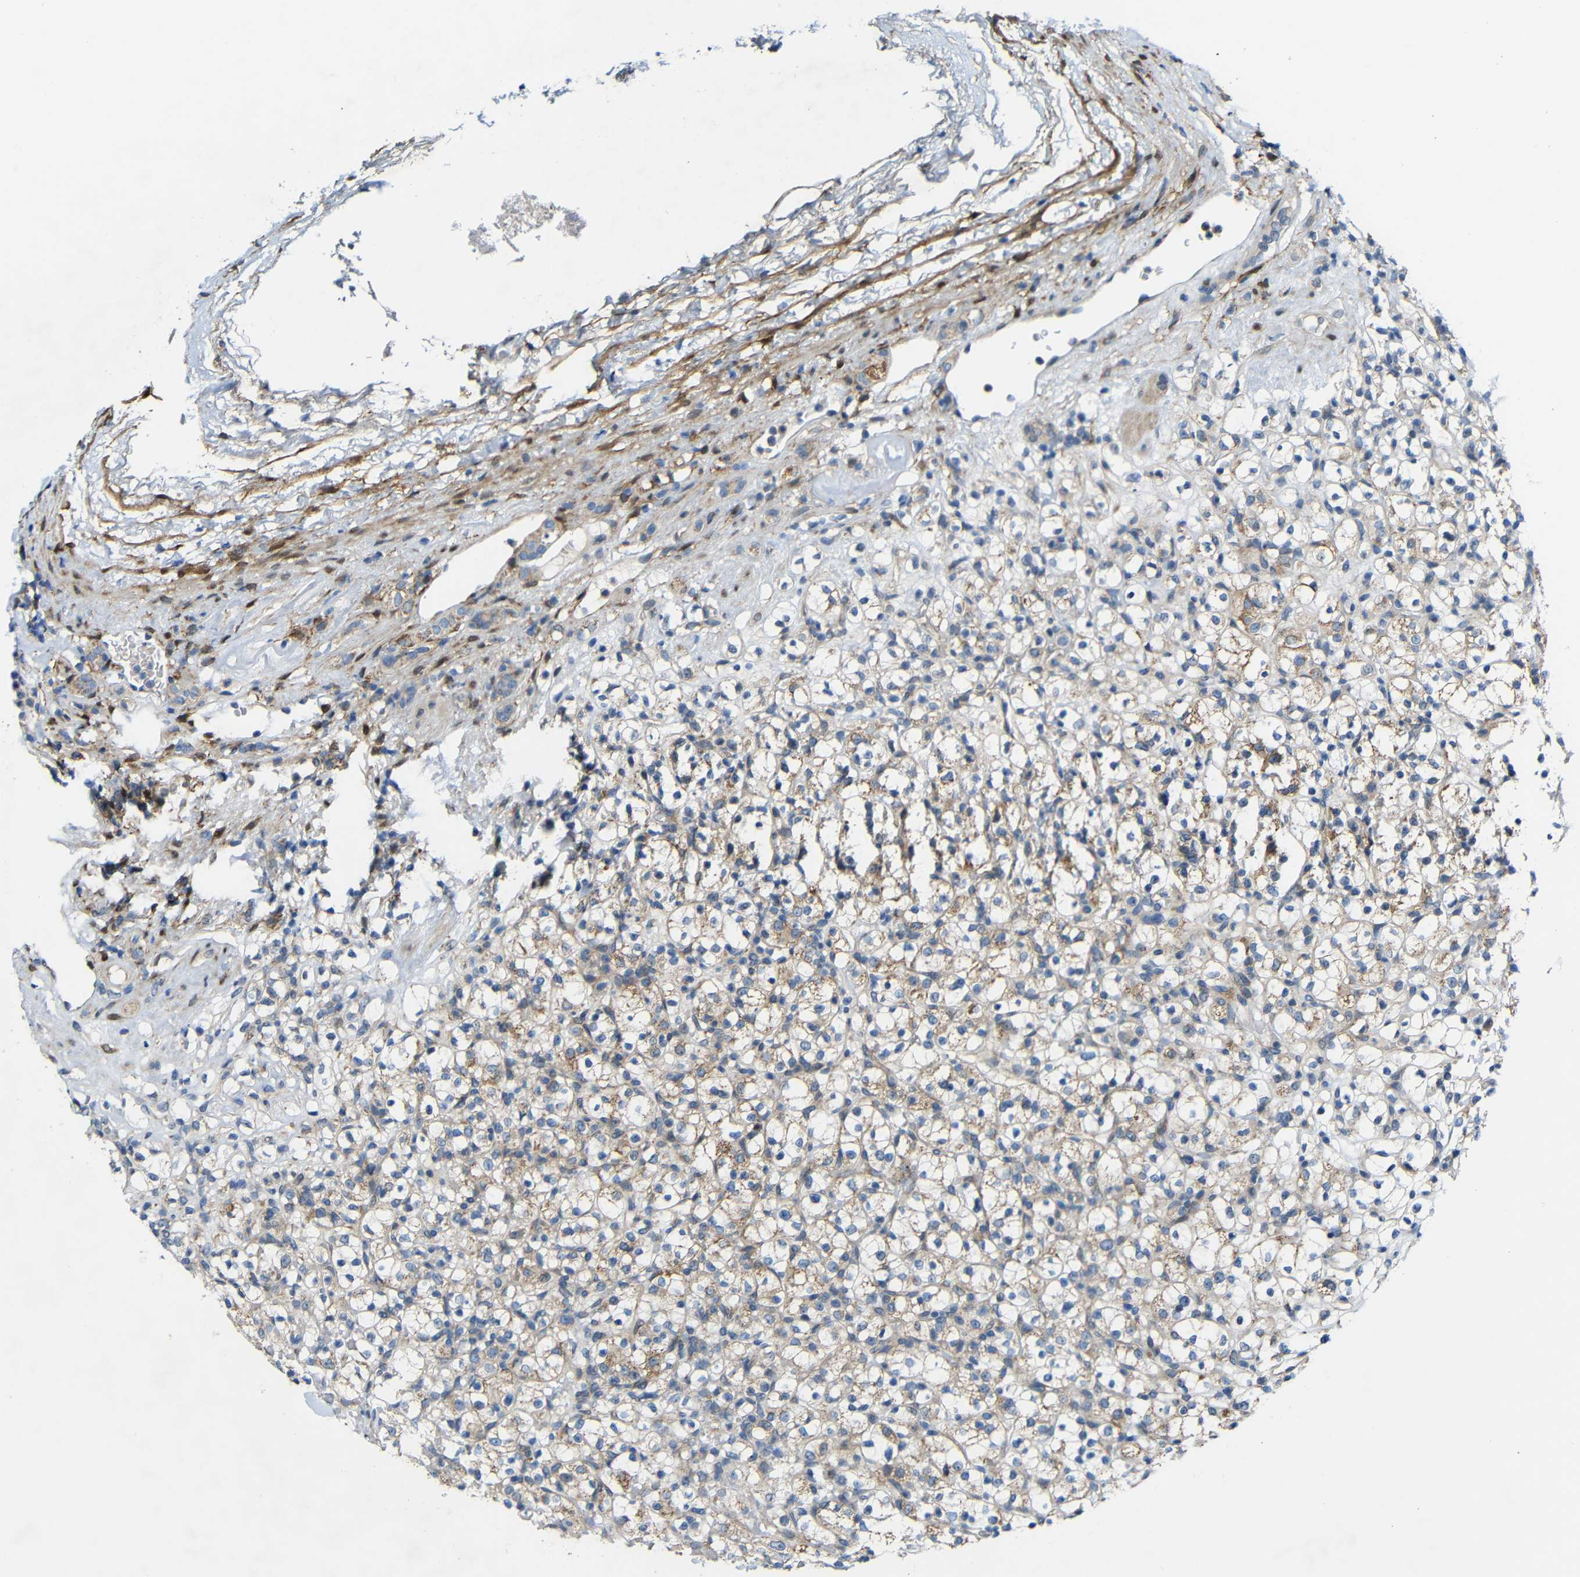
{"staining": {"intensity": "weak", "quantity": "25%-75%", "location": "cytoplasmic/membranous"}, "tissue": "renal cancer", "cell_type": "Tumor cells", "image_type": "cancer", "snomed": [{"axis": "morphology", "description": "Normal tissue, NOS"}, {"axis": "morphology", "description": "Adenocarcinoma, NOS"}, {"axis": "topography", "description": "Kidney"}], "caption": "DAB immunohistochemical staining of renal cancer displays weak cytoplasmic/membranous protein staining in about 25%-75% of tumor cells. (Brightfield microscopy of DAB IHC at high magnification).", "gene": "TMEM25", "patient": {"sex": "female", "age": 72}}